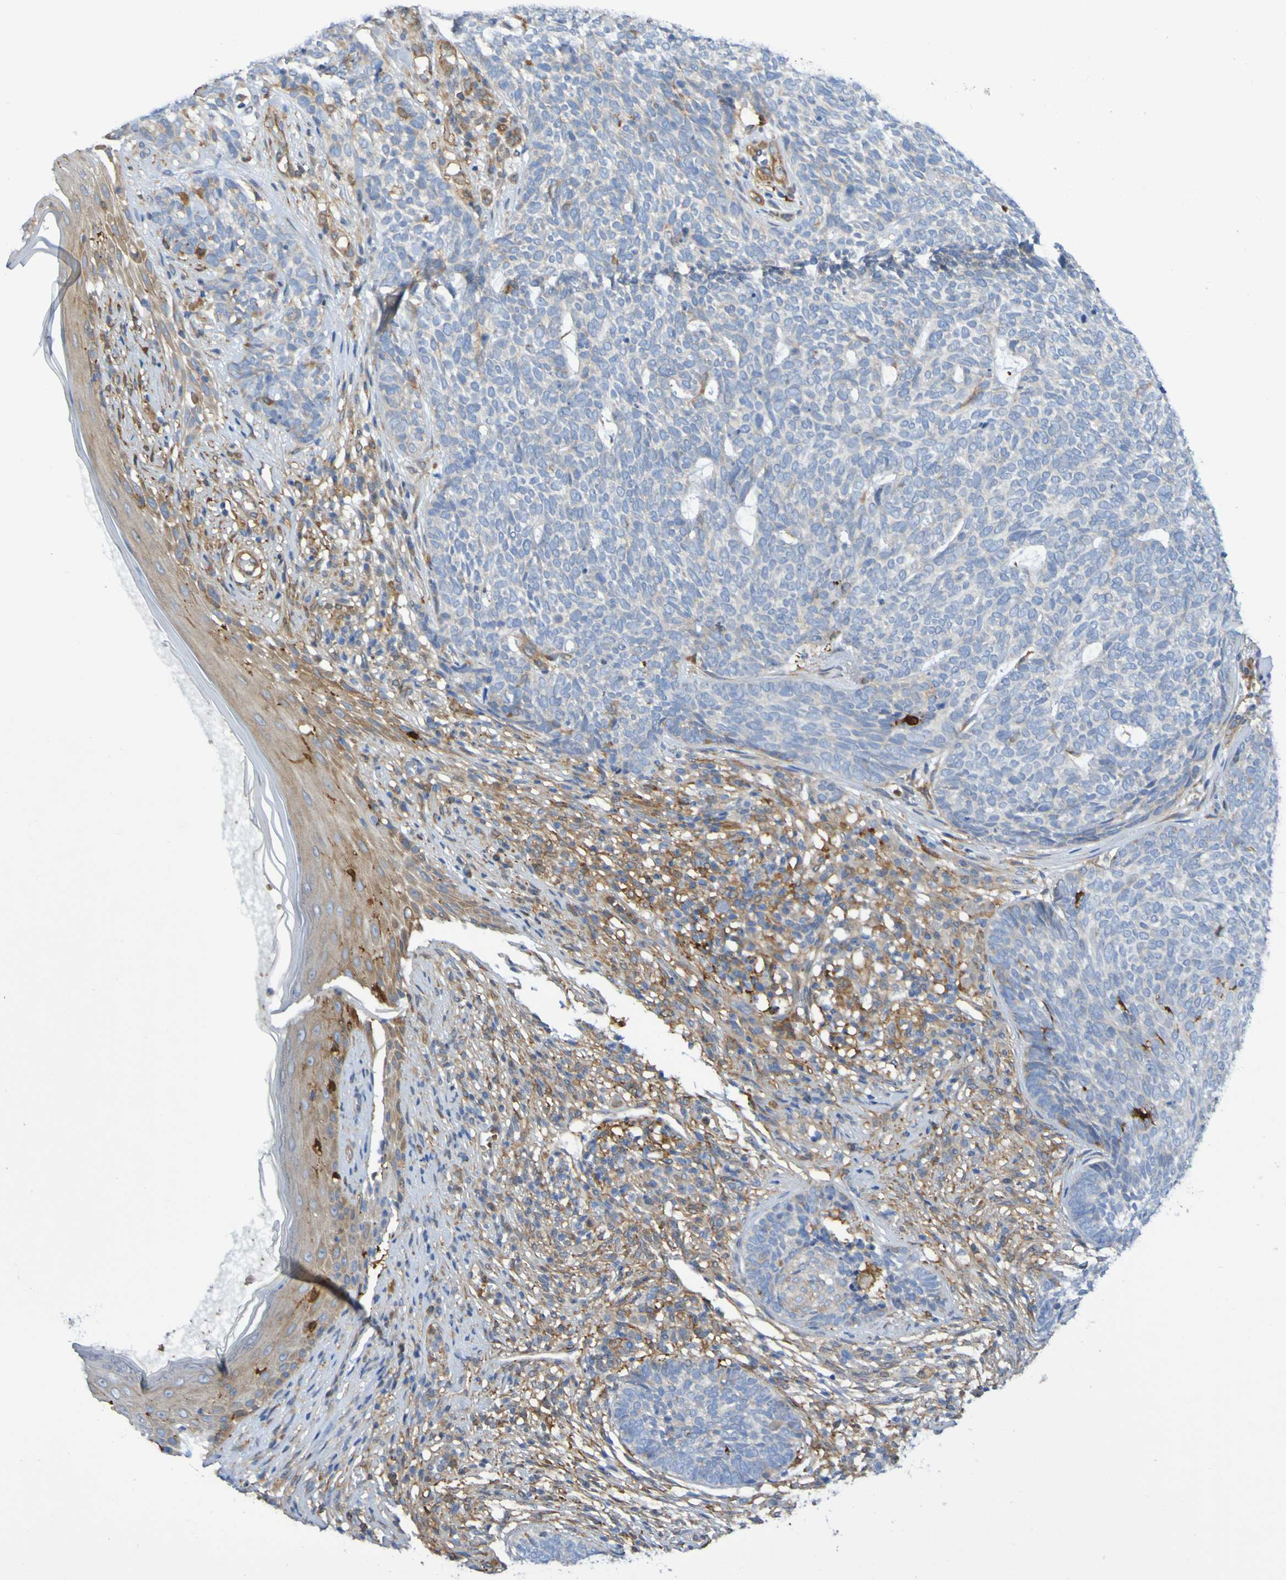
{"staining": {"intensity": "weak", "quantity": "<25%", "location": "cytoplasmic/membranous"}, "tissue": "skin cancer", "cell_type": "Tumor cells", "image_type": "cancer", "snomed": [{"axis": "morphology", "description": "Basal cell carcinoma"}, {"axis": "topography", "description": "Skin"}], "caption": "Skin basal cell carcinoma stained for a protein using IHC exhibits no staining tumor cells.", "gene": "SCRG1", "patient": {"sex": "female", "age": 84}}